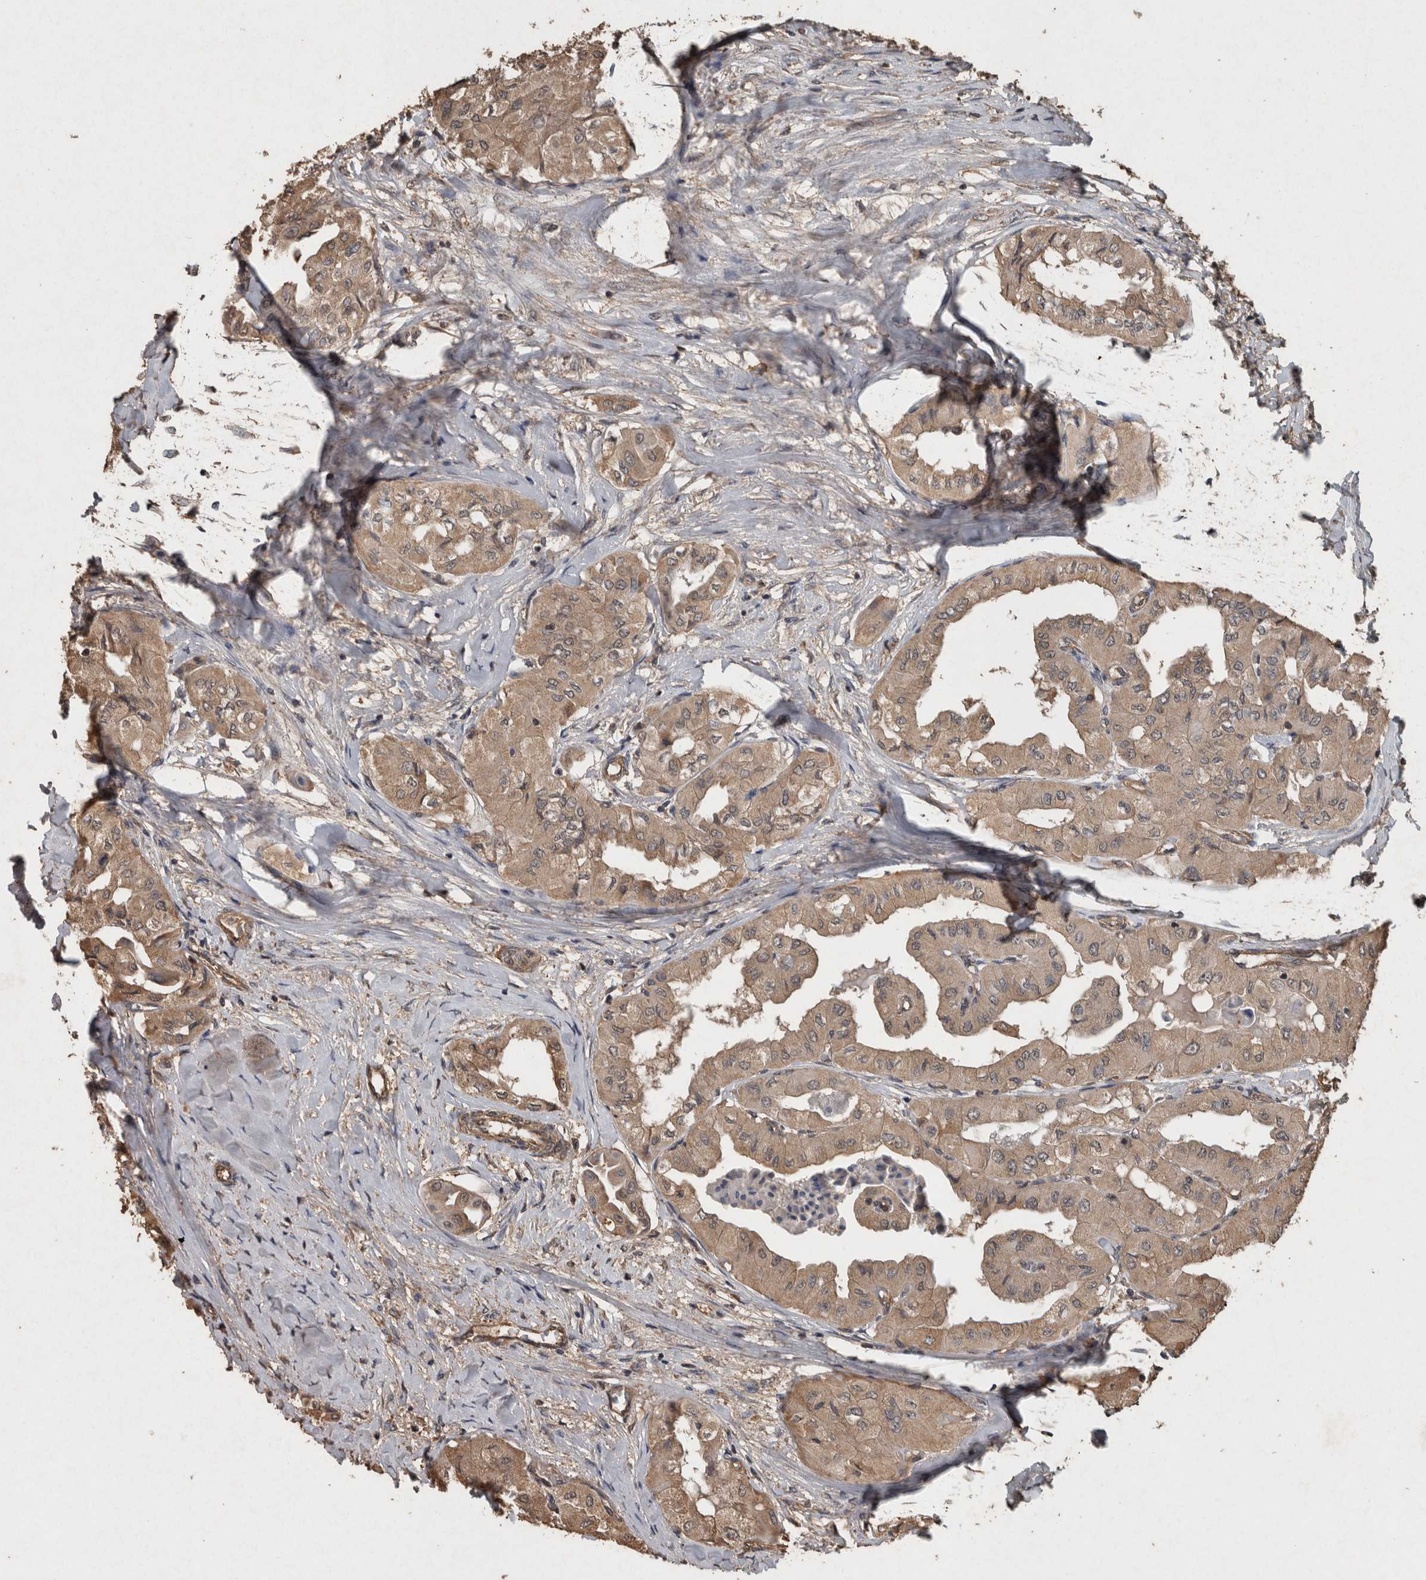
{"staining": {"intensity": "moderate", "quantity": ">75%", "location": "cytoplasmic/membranous"}, "tissue": "thyroid cancer", "cell_type": "Tumor cells", "image_type": "cancer", "snomed": [{"axis": "morphology", "description": "Papillary adenocarcinoma, NOS"}, {"axis": "topography", "description": "Thyroid gland"}], "caption": "Human thyroid papillary adenocarcinoma stained for a protein (brown) demonstrates moderate cytoplasmic/membranous positive expression in about >75% of tumor cells.", "gene": "FGFRL1", "patient": {"sex": "female", "age": 59}}